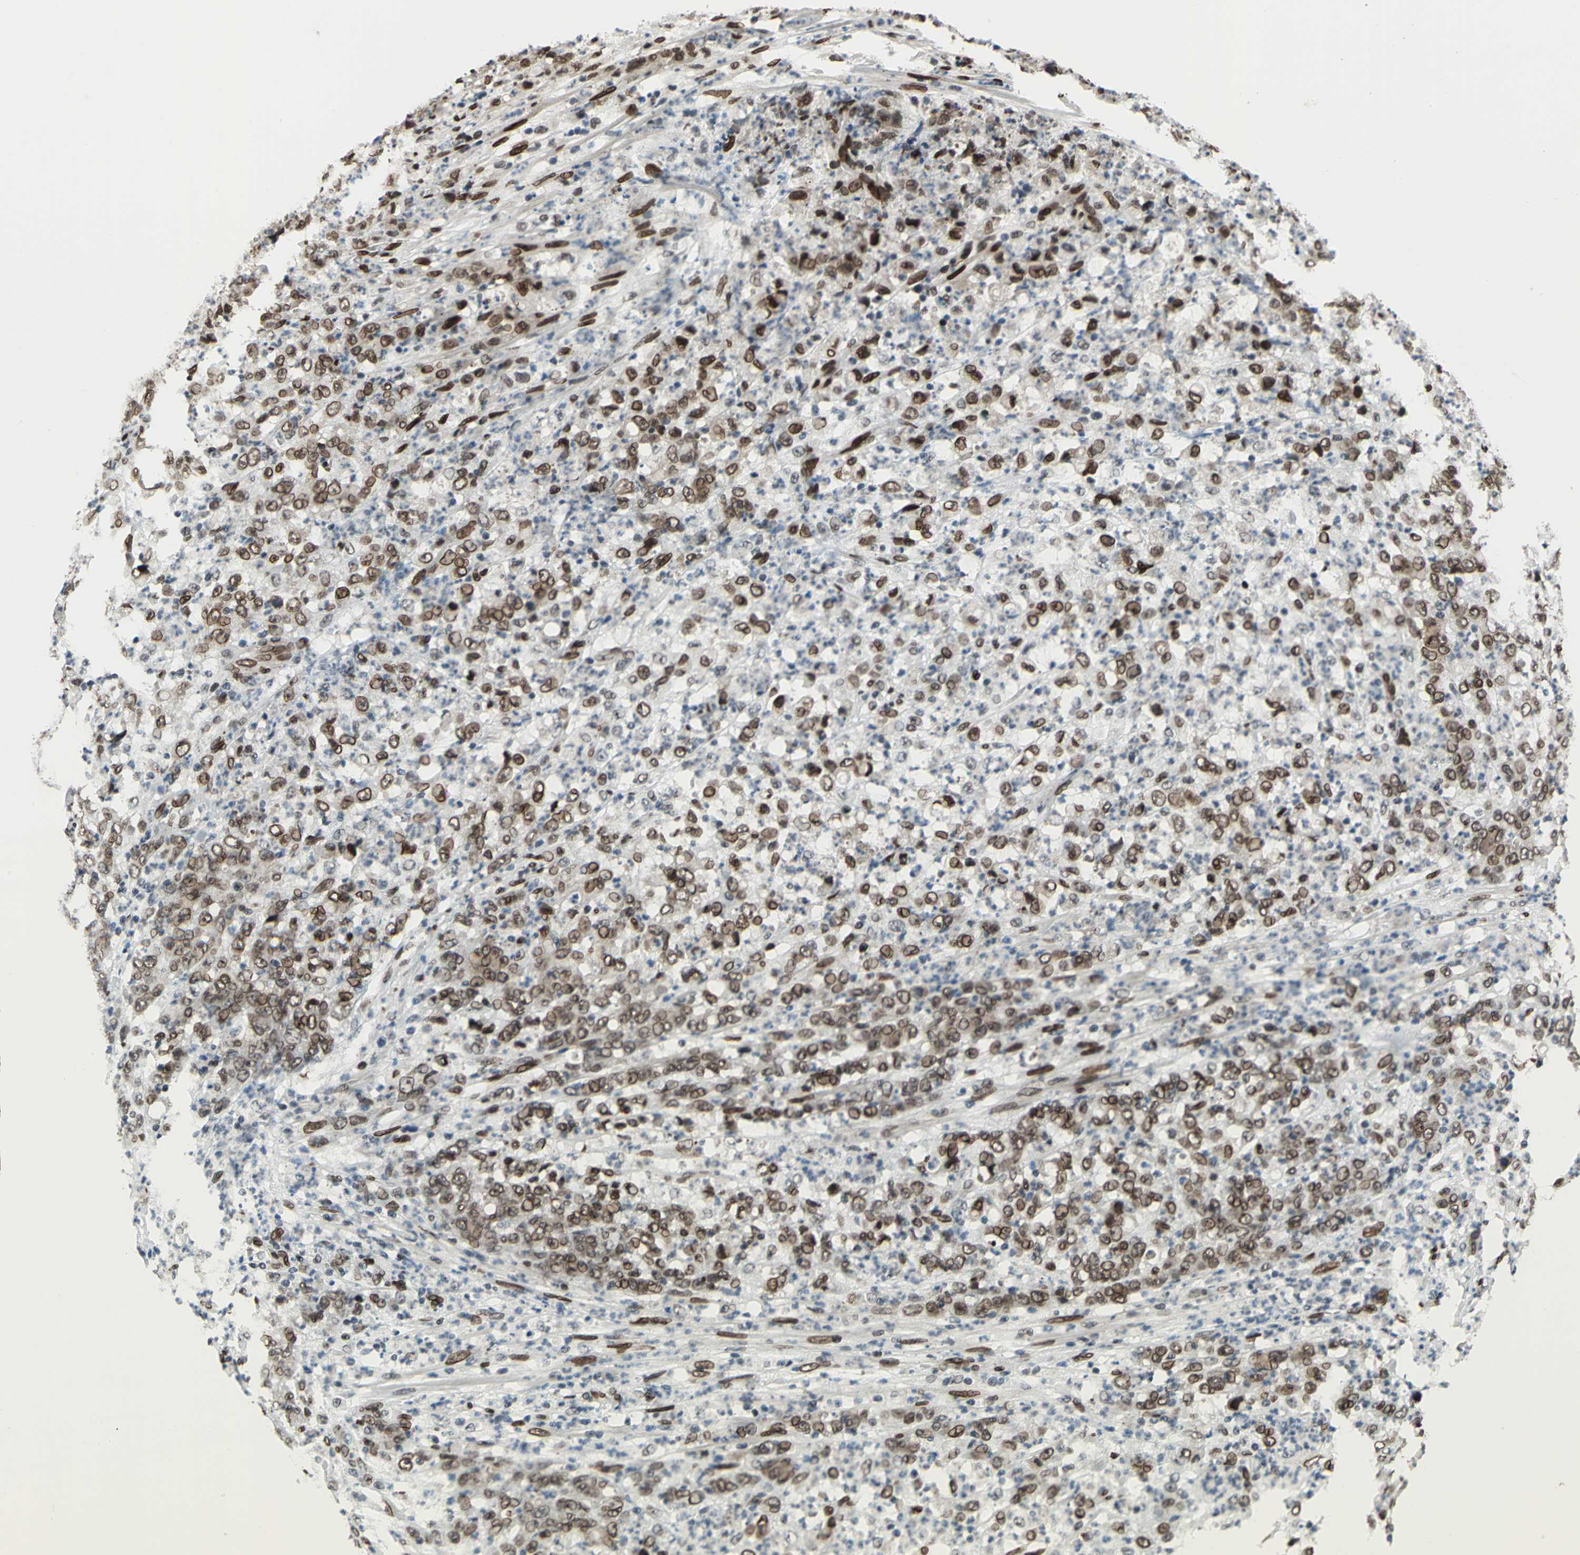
{"staining": {"intensity": "strong", "quantity": ">75%", "location": "cytoplasmic/membranous,nuclear"}, "tissue": "stomach cancer", "cell_type": "Tumor cells", "image_type": "cancer", "snomed": [{"axis": "morphology", "description": "Adenocarcinoma, NOS"}, {"axis": "topography", "description": "Stomach, lower"}], "caption": "Brown immunohistochemical staining in human adenocarcinoma (stomach) displays strong cytoplasmic/membranous and nuclear positivity in approximately >75% of tumor cells. Immunohistochemistry stains the protein of interest in brown and the nuclei are stained blue.", "gene": "ISY1", "patient": {"sex": "female", "age": 71}}